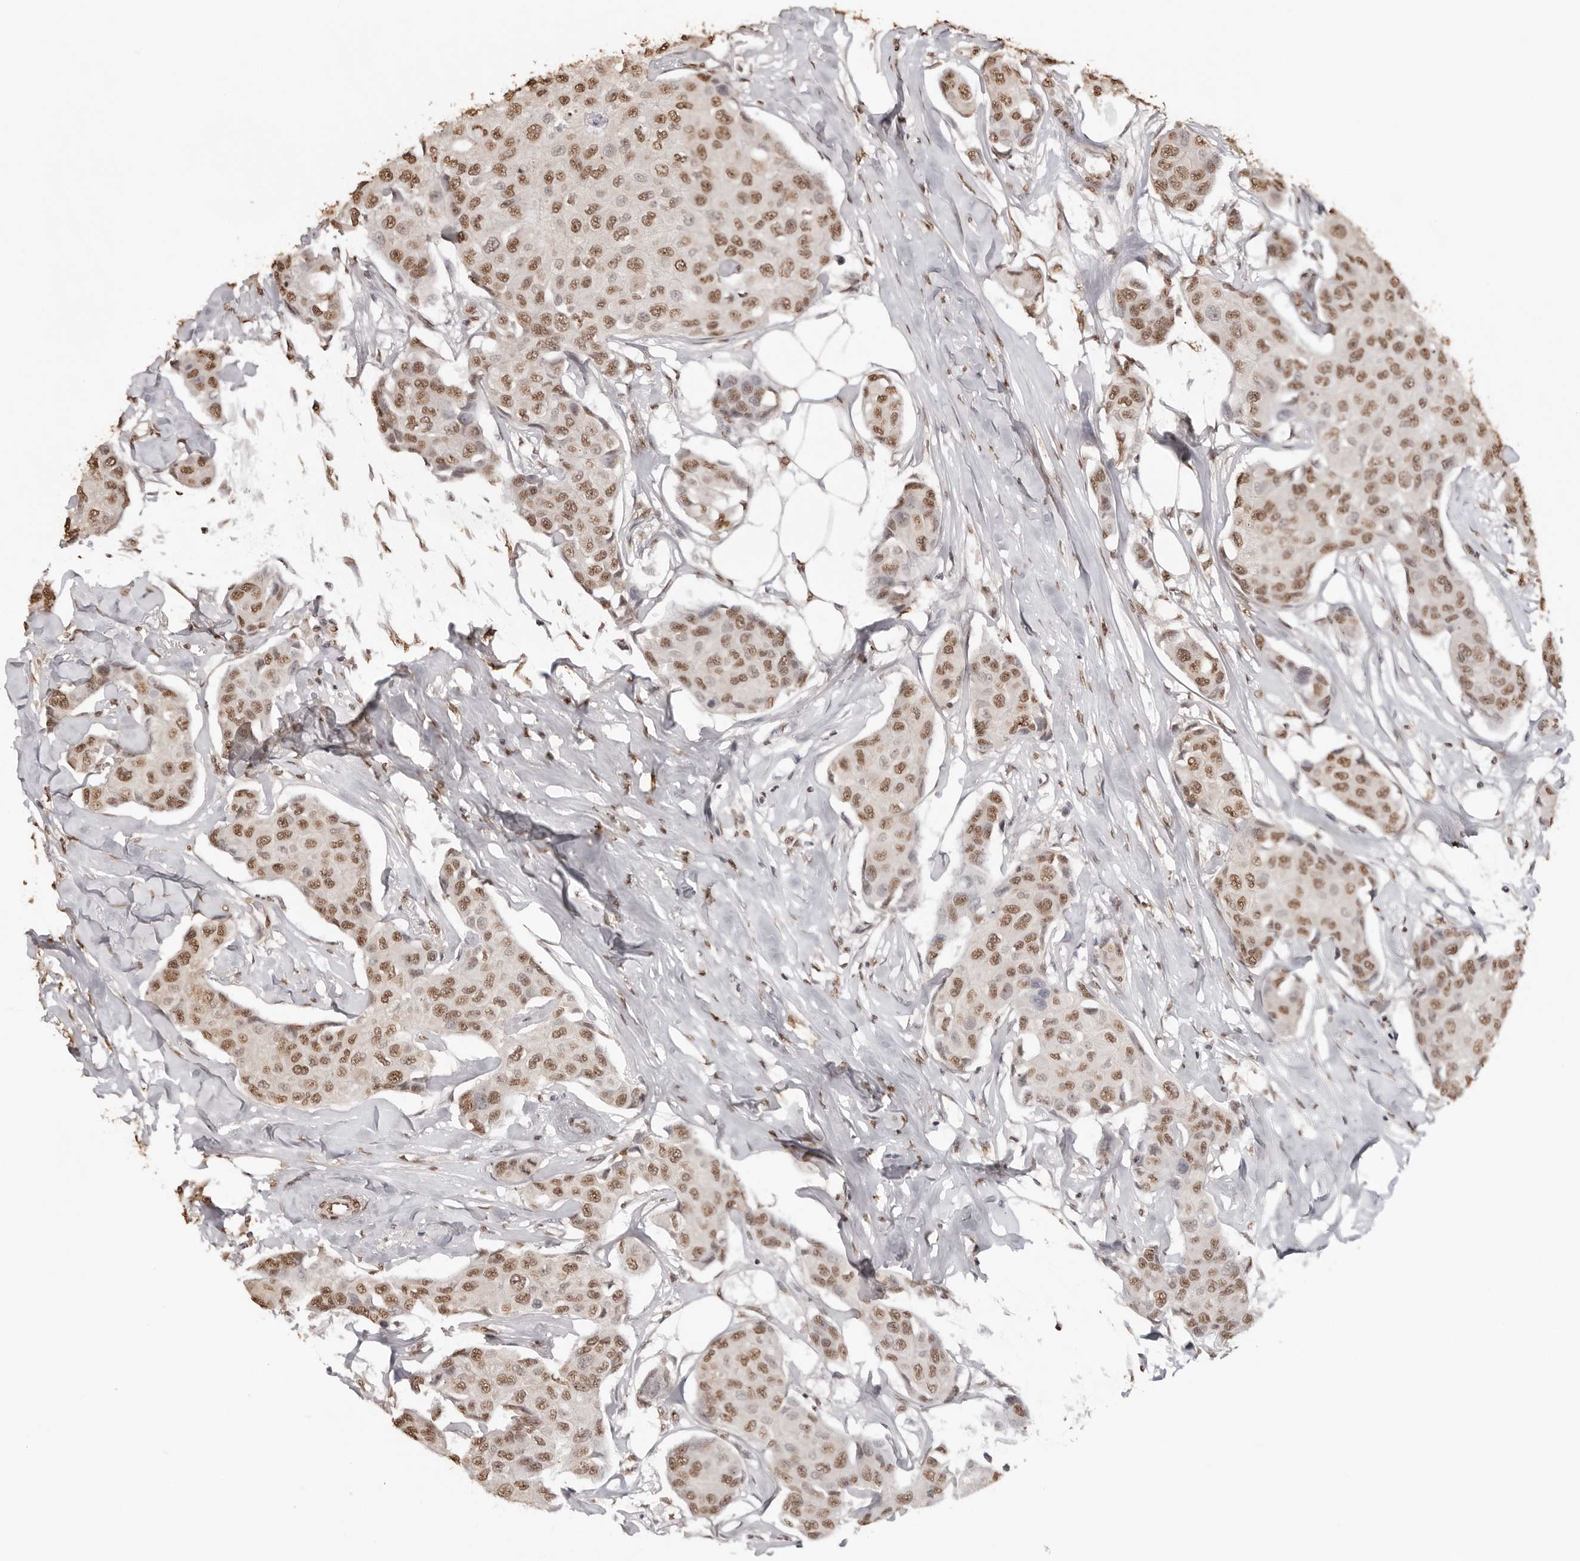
{"staining": {"intensity": "moderate", "quantity": ">75%", "location": "nuclear"}, "tissue": "breast cancer", "cell_type": "Tumor cells", "image_type": "cancer", "snomed": [{"axis": "morphology", "description": "Duct carcinoma"}, {"axis": "topography", "description": "Breast"}], "caption": "Breast invasive ductal carcinoma stained for a protein reveals moderate nuclear positivity in tumor cells.", "gene": "OLIG3", "patient": {"sex": "female", "age": 80}}